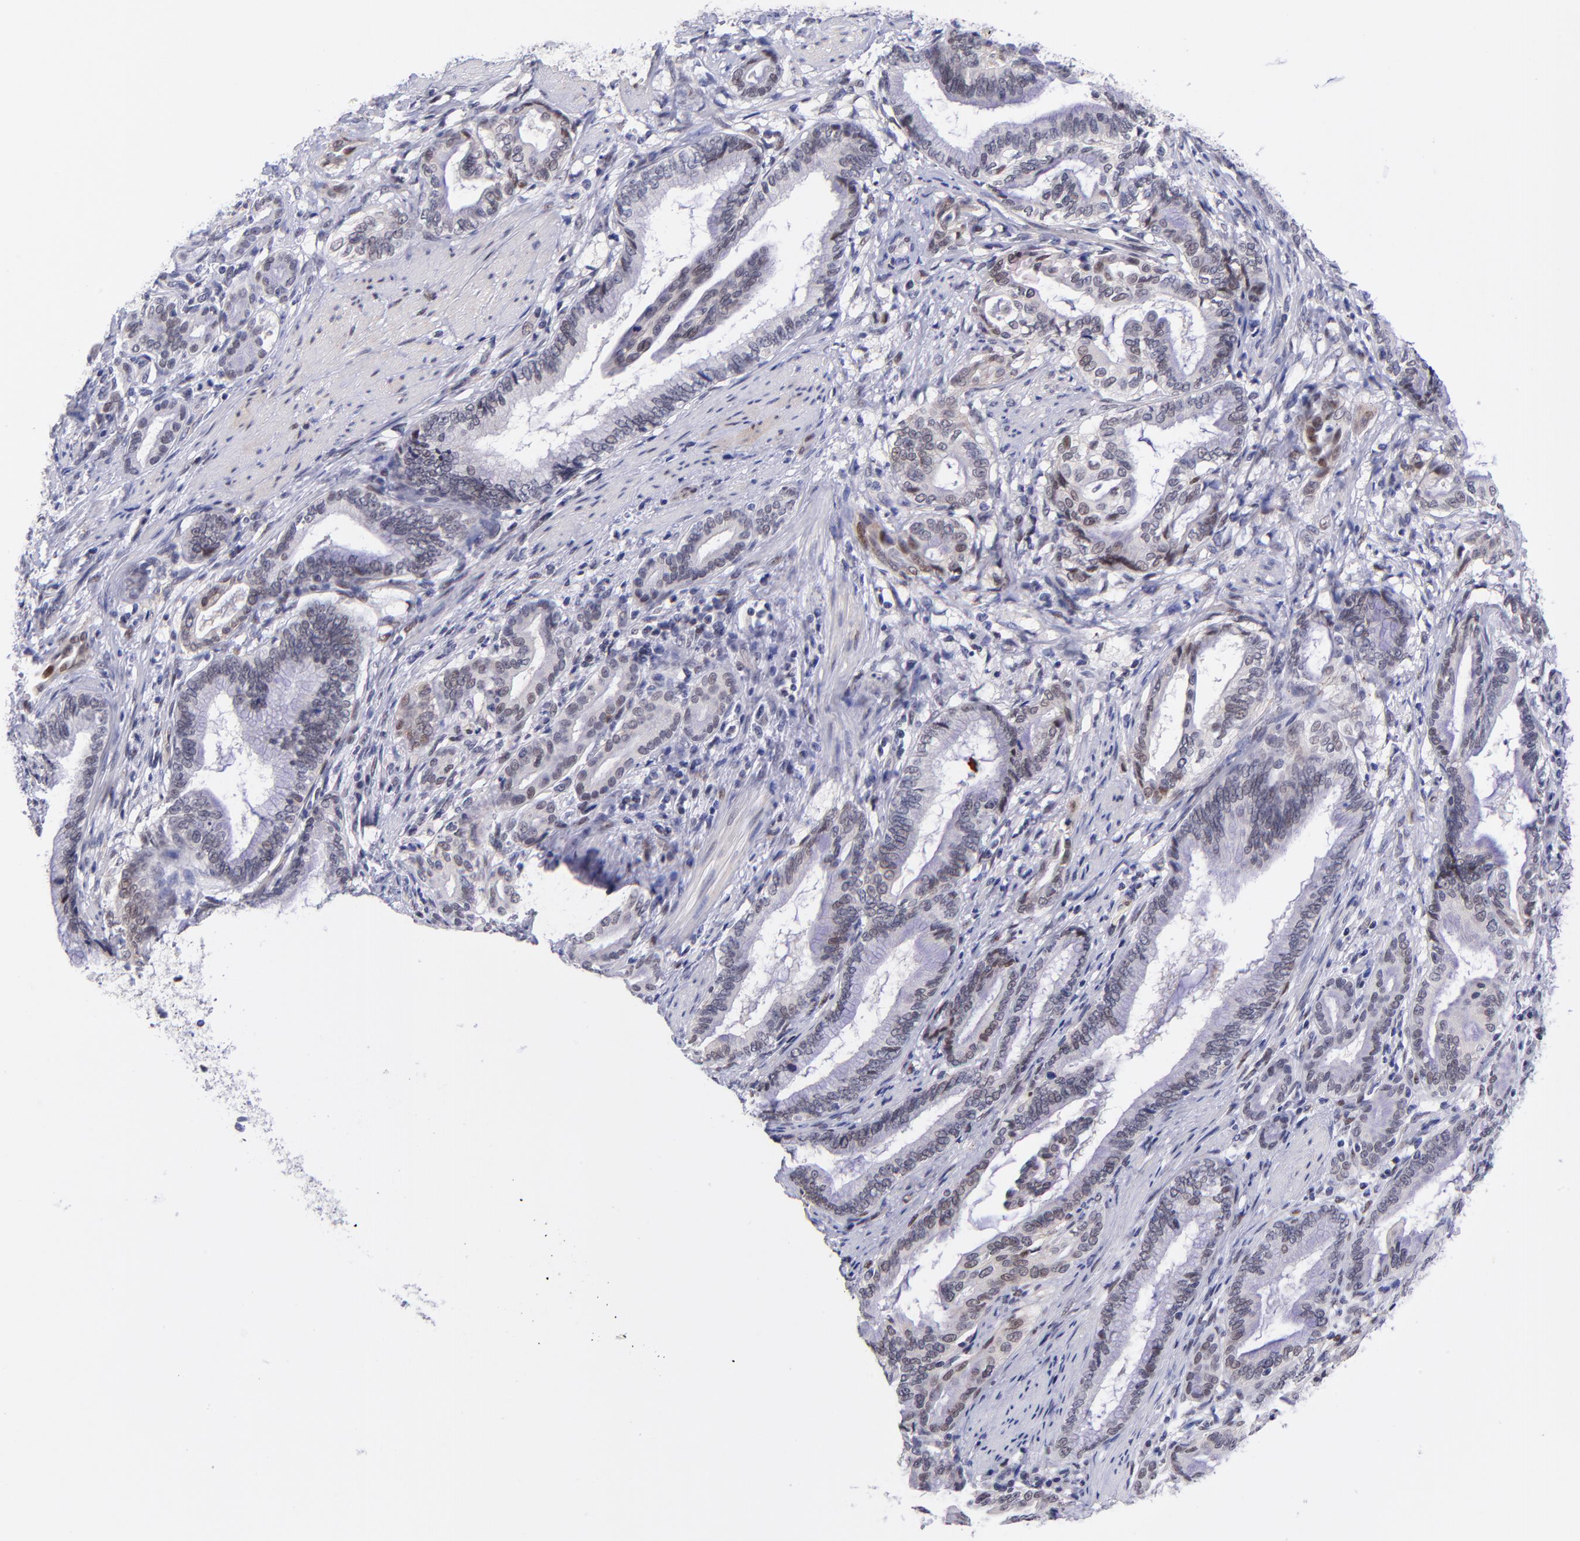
{"staining": {"intensity": "moderate", "quantity": "25%-75%", "location": "nuclear"}, "tissue": "pancreatic cancer", "cell_type": "Tumor cells", "image_type": "cancer", "snomed": [{"axis": "morphology", "description": "Adenocarcinoma, NOS"}, {"axis": "topography", "description": "Pancreas"}], "caption": "A brown stain labels moderate nuclear staining of a protein in human pancreatic adenocarcinoma tumor cells.", "gene": "SOX6", "patient": {"sex": "female", "age": 64}}